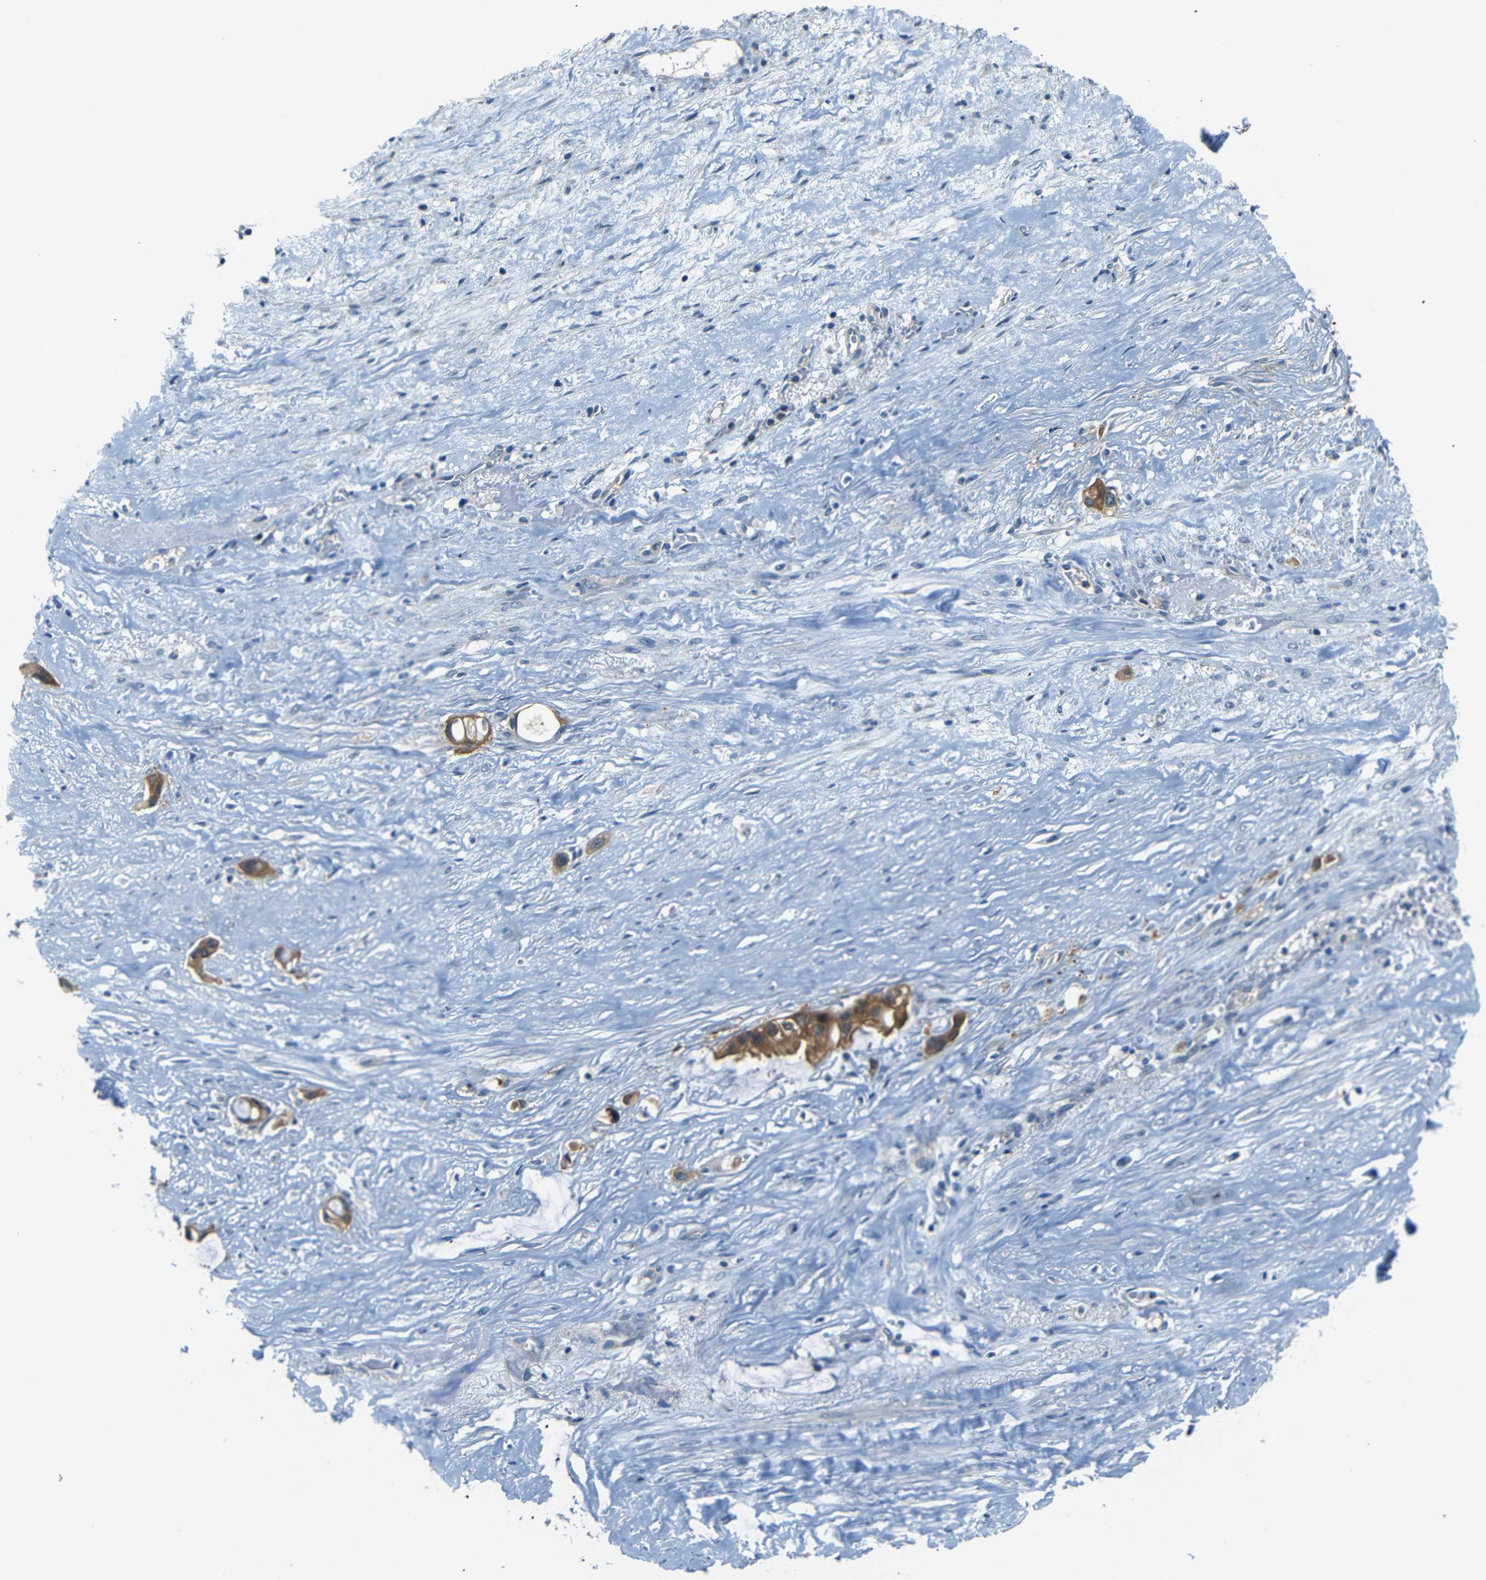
{"staining": {"intensity": "moderate", "quantity": ">75%", "location": "cytoplasmic/membranous"}, "tissue": "liver cancer", "cell_type": "Tumor cells", "image_type": "cancer", "snomed": [{"axis": "morphology", "description": "Cholangiocarcinoma"}, {"axis": "topography", "description": "Liver"}], "caption": "Protein staining by immunohistochemistry exhibits moderate cytoplasmic/membranous expression in about >75% of tumor cells in liver cancer (cholangiocarcinoma).", "gene": "SFN", "patient": {"sex": "female", "age": 65}}